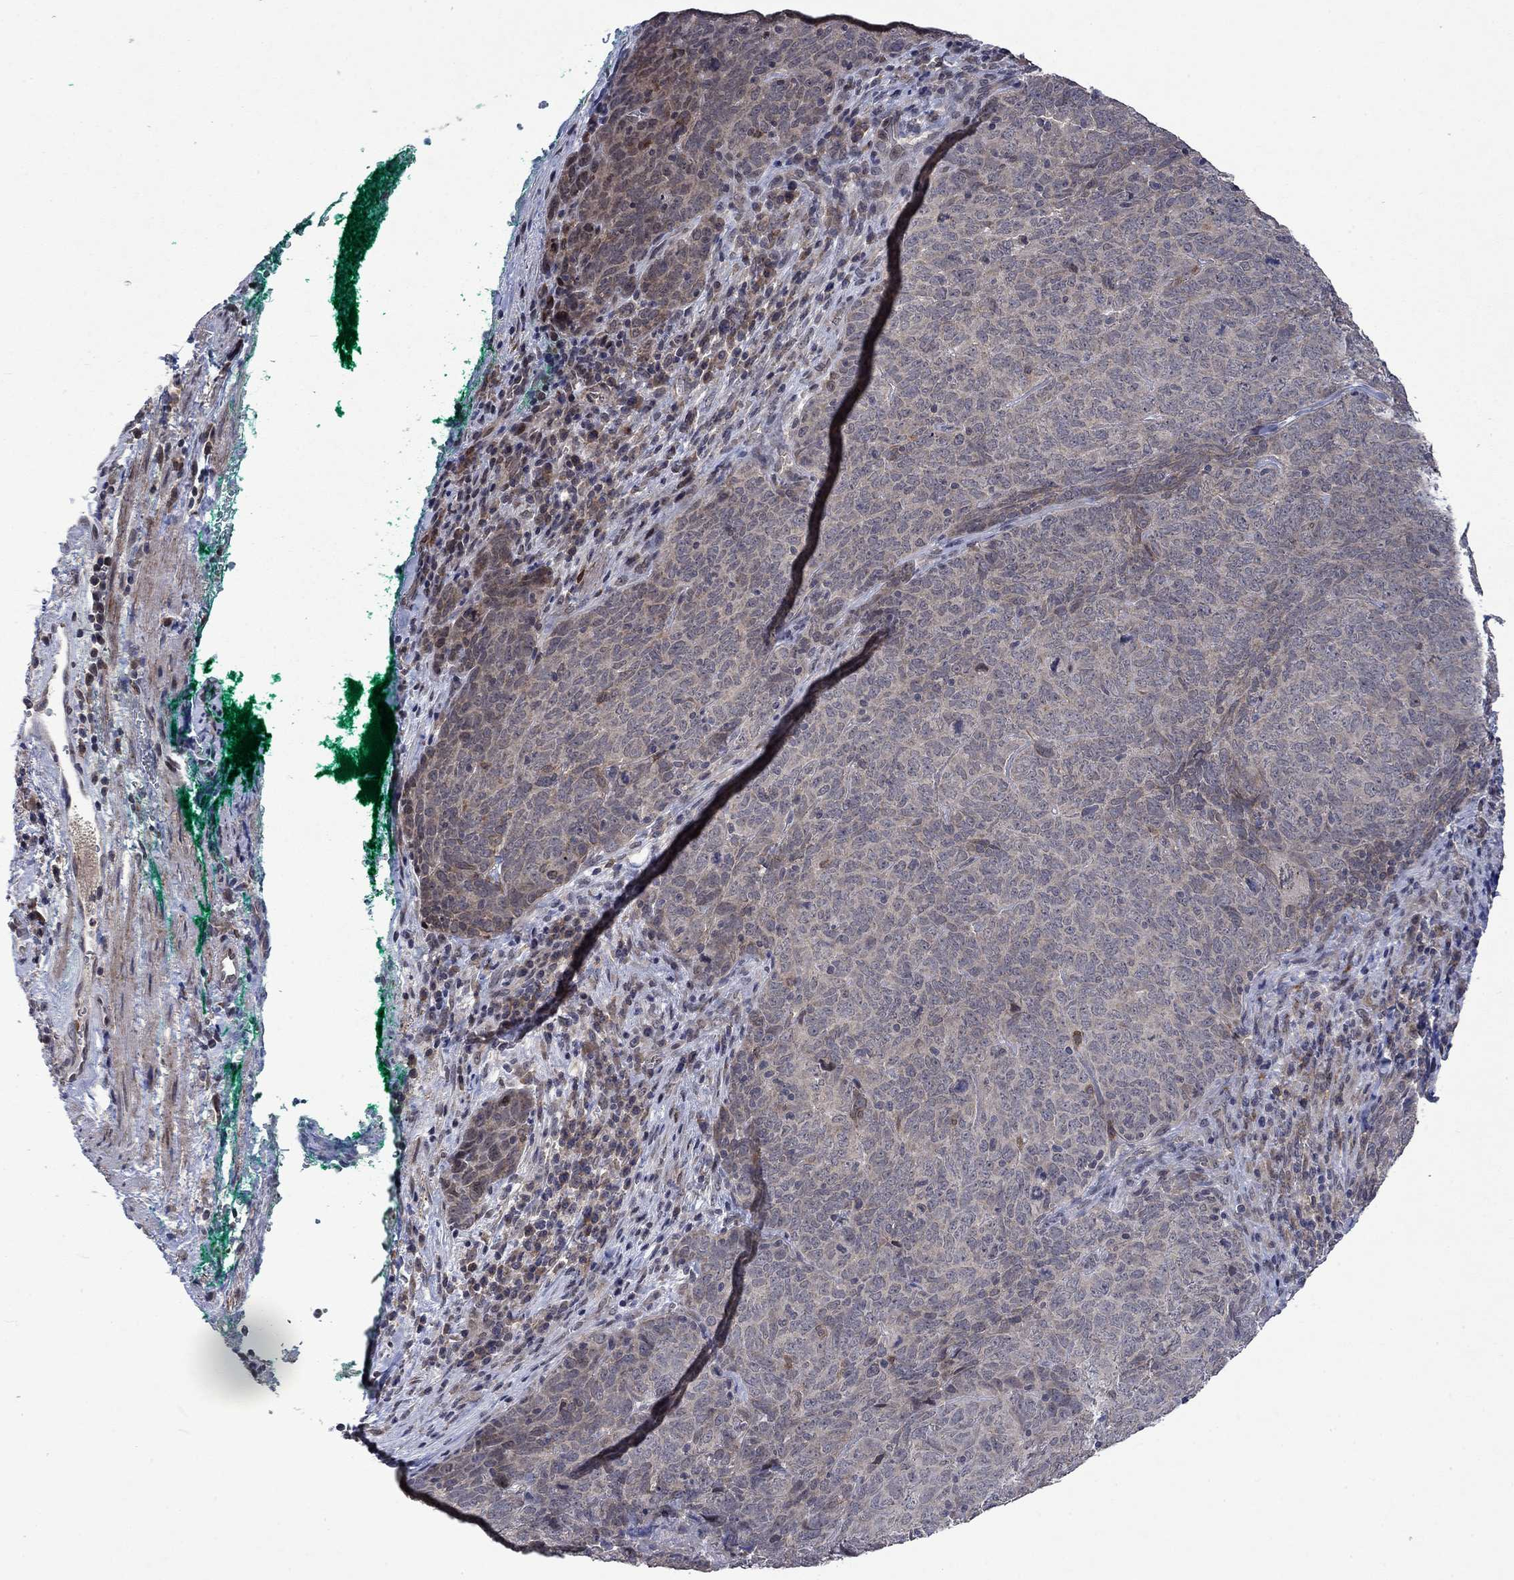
{"staining": {"intensity": "negative", "quantity": "none", "location": "none"}, "tissue": "skin cancer", "cell_type": "Tumor cells", "image_type": "cancer", "snomed": [{"axis": "morphology", "description": "Squamous cell carcinoma, NOS"}, {"axis": "topography", "description": "Skin"}, {"axis": "topography", "description": "Anal"}], "caption": "Tumor cells show no significant protein expression in skin cancer.", "gene": "PPP1R9A", "patient": {"sex": "female", "age": 51}}